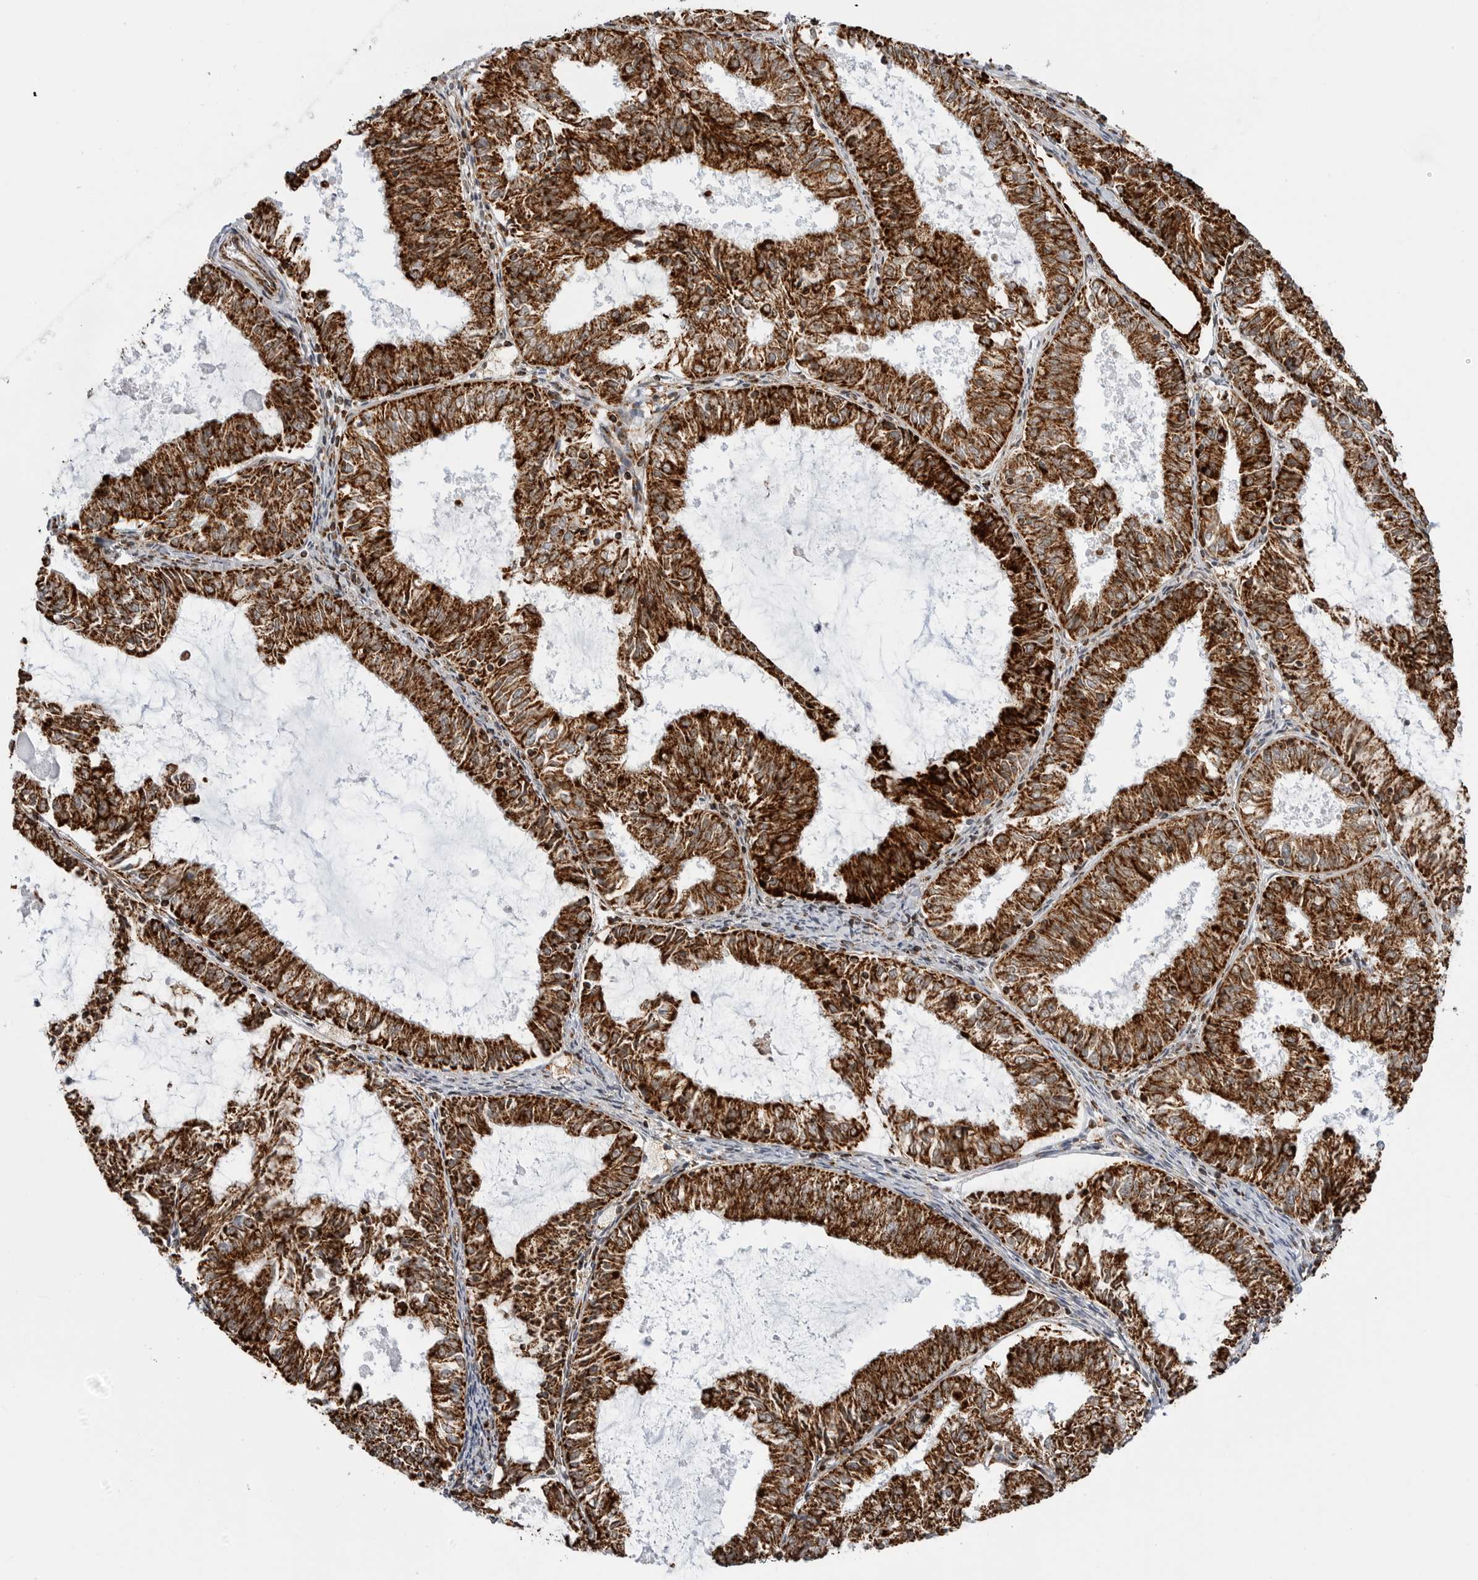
{"staining": {"intensity": "strong", "quantity": ">75%", "location": "cytoplasmic/membranous"}, "tissue": "endometrial cancer", "cell_type": "Tumor cells", "image_type": "cancer", "snomed": [{"axis": "morphology", "description": "Adenocarcinoma, NOS"}, {"axis": "topography", "description": "Endometrium"}], "caption": "A photomicrograph of human endometrial cancer (adenocarcinoma) stained for a protein demonstrates strong cytoplasmic/membranous brown staining in tumor cells.", "gene": "COX5A", "patient": {"sex": "female", "age": 57}}